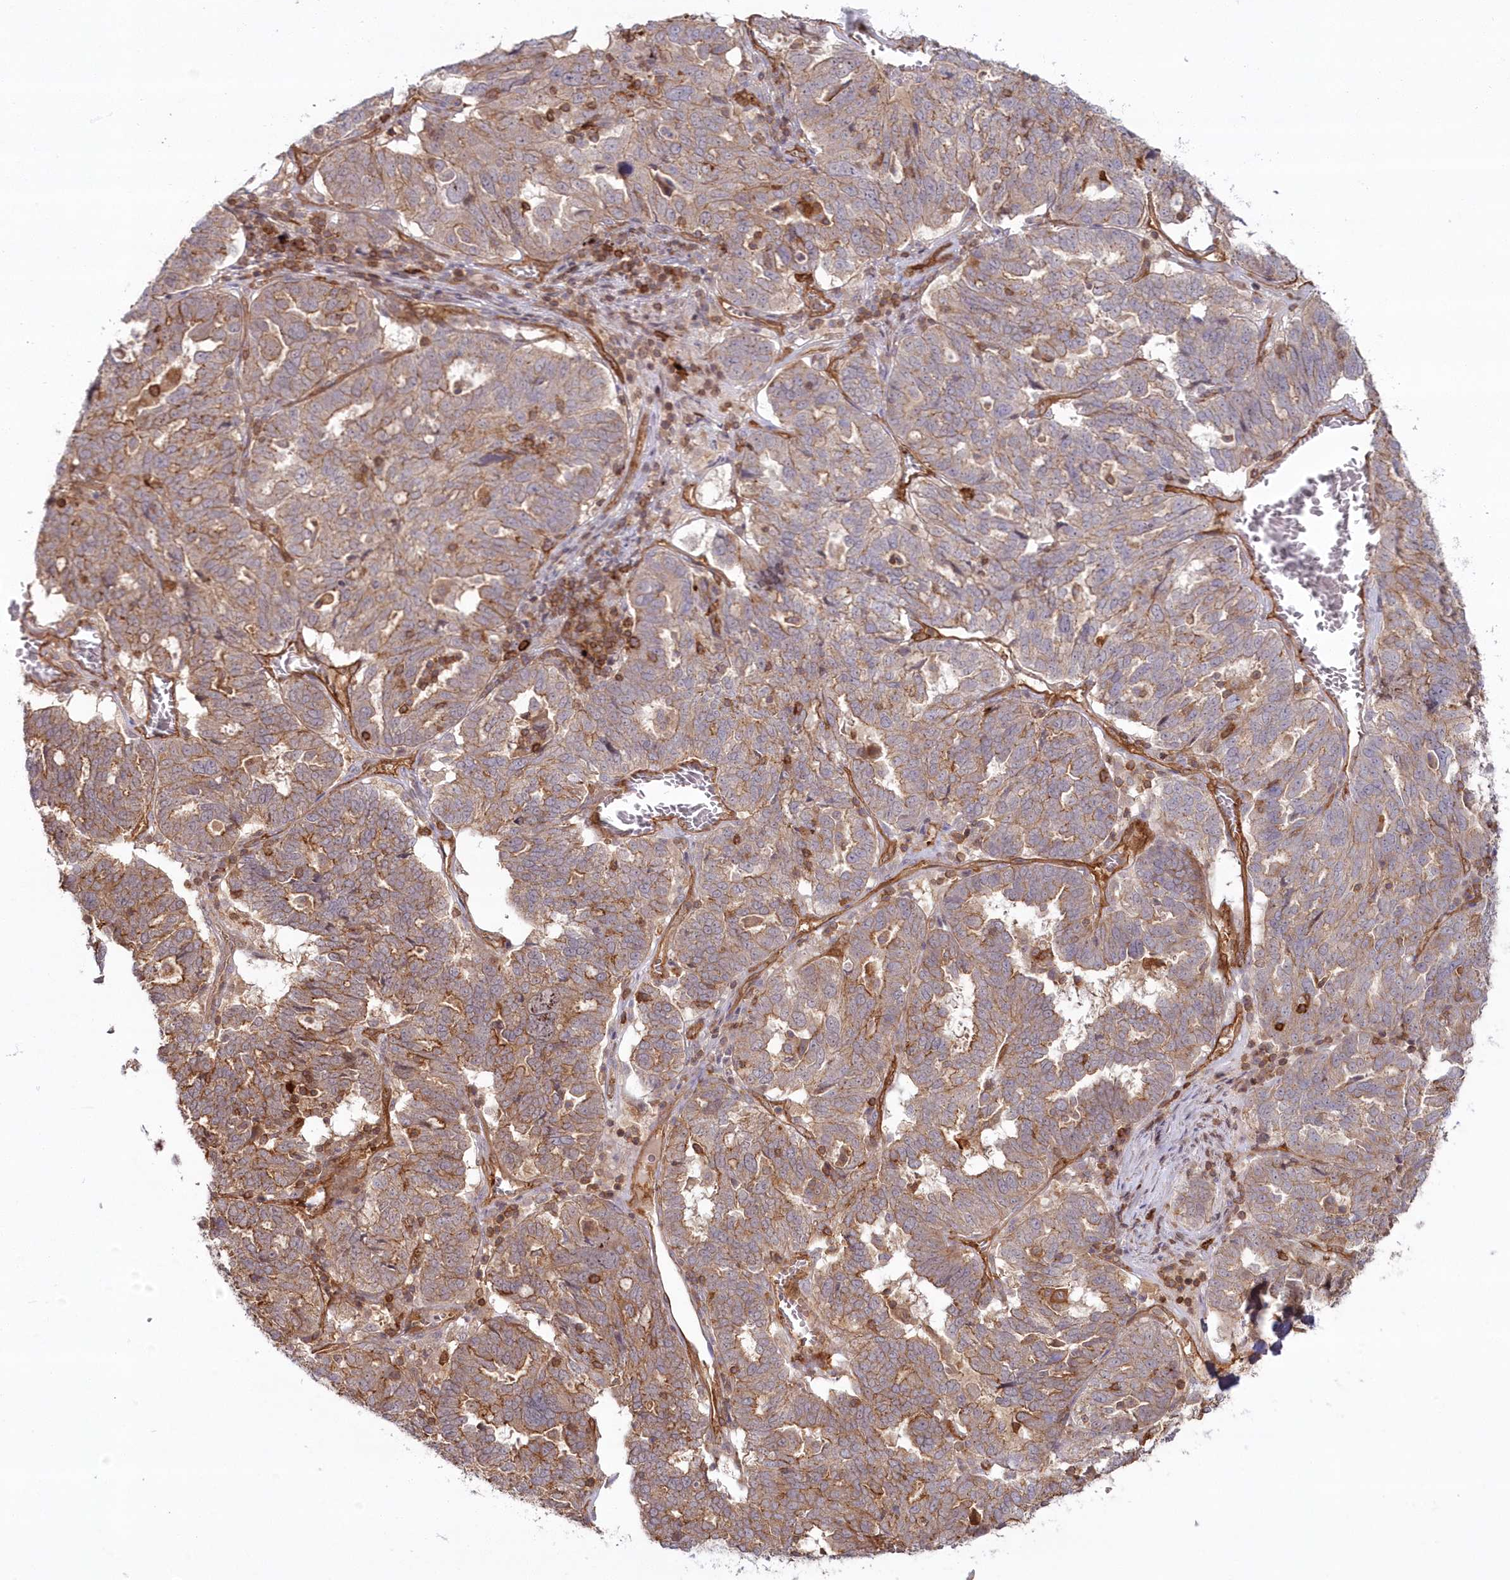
{"staining": {"intensity": "moderate", "quantity": "25%-75%", "location": "cytoplasmic/membranous"}, "tissue": "ovarian cancer", "cell_type": "Tumor cells", "image_type": "cancer", "snomed": [{"axis": "morphology", "description": "Cystadenocarcinoma, serous, NOS"}, {"axis": "topography", "description": "Ovary"}], "caption": "Protein positivity by IHC exhibits moderate cytoplasmic/membranous staining in approximately 25%-75% of tumor cells in ovarian cancer (serous cystadenocarcinoma). (brown staining indicates protein expression, while blue staining denotes nuclei).", "gene": "RGCC", "patient": {"sex": "female", "age": 59}}